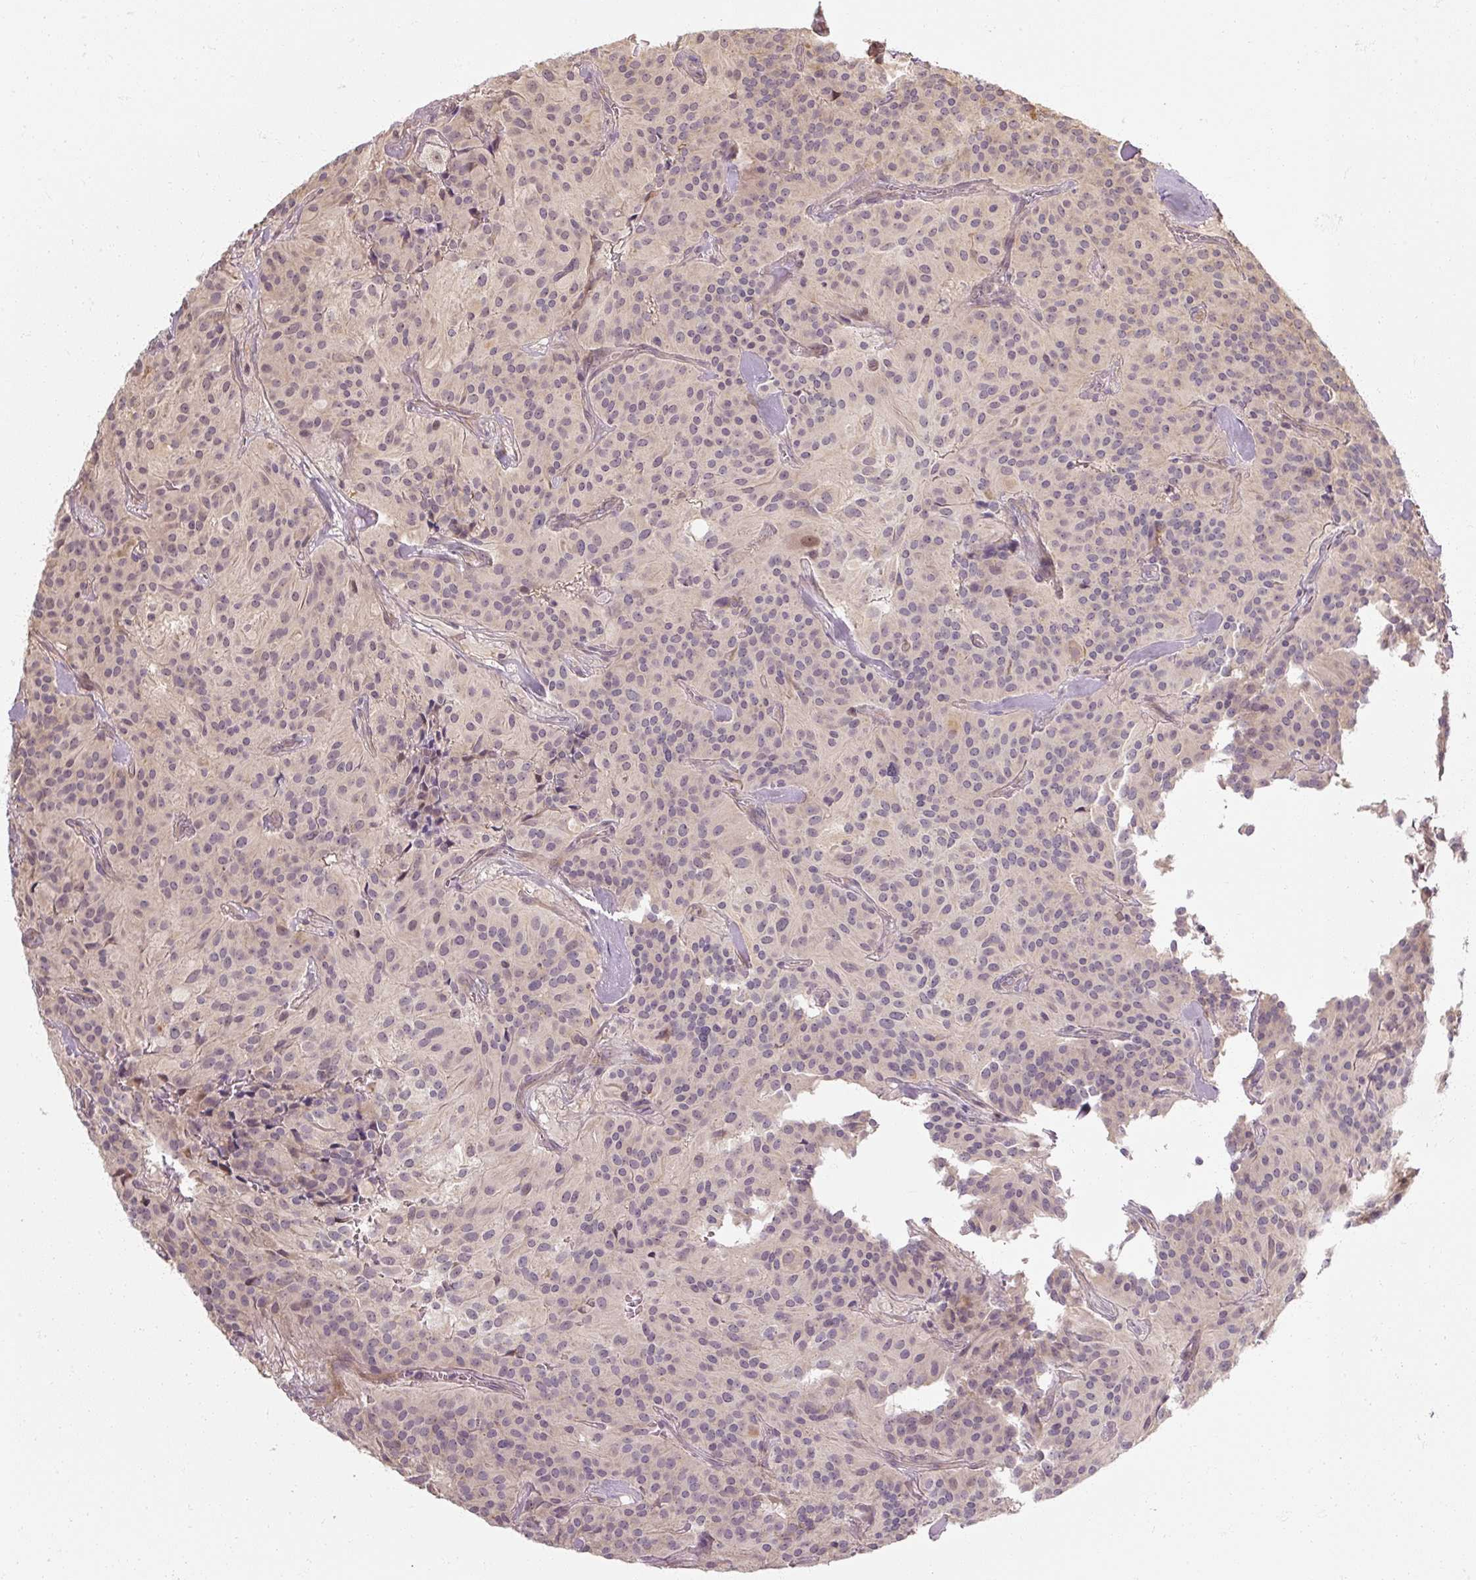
{"staining": {"intensity": "negative", "quantity": "none", "location": "none"}, "tissue": "glioma", "cell_type": "Tumor cells", "image_type": "cancer", "snomed": [{"axis": "morphology", "description": "Glioma, malignant, Low grade"}, {"axis": "topography", "description": "Brain"}], "caption": "Micrograph shows no significant protein expression in tumor cells of malignant glioma (low-grade). Brightfield microscopy of immunohistochemistry stained with DAB (3,3'-diaminobenzidine) (brown) and hematoxylin (blue), captured at high magnification.", "gene": "RB1CC1", "patient": {"sex": "male", "age": 42}}